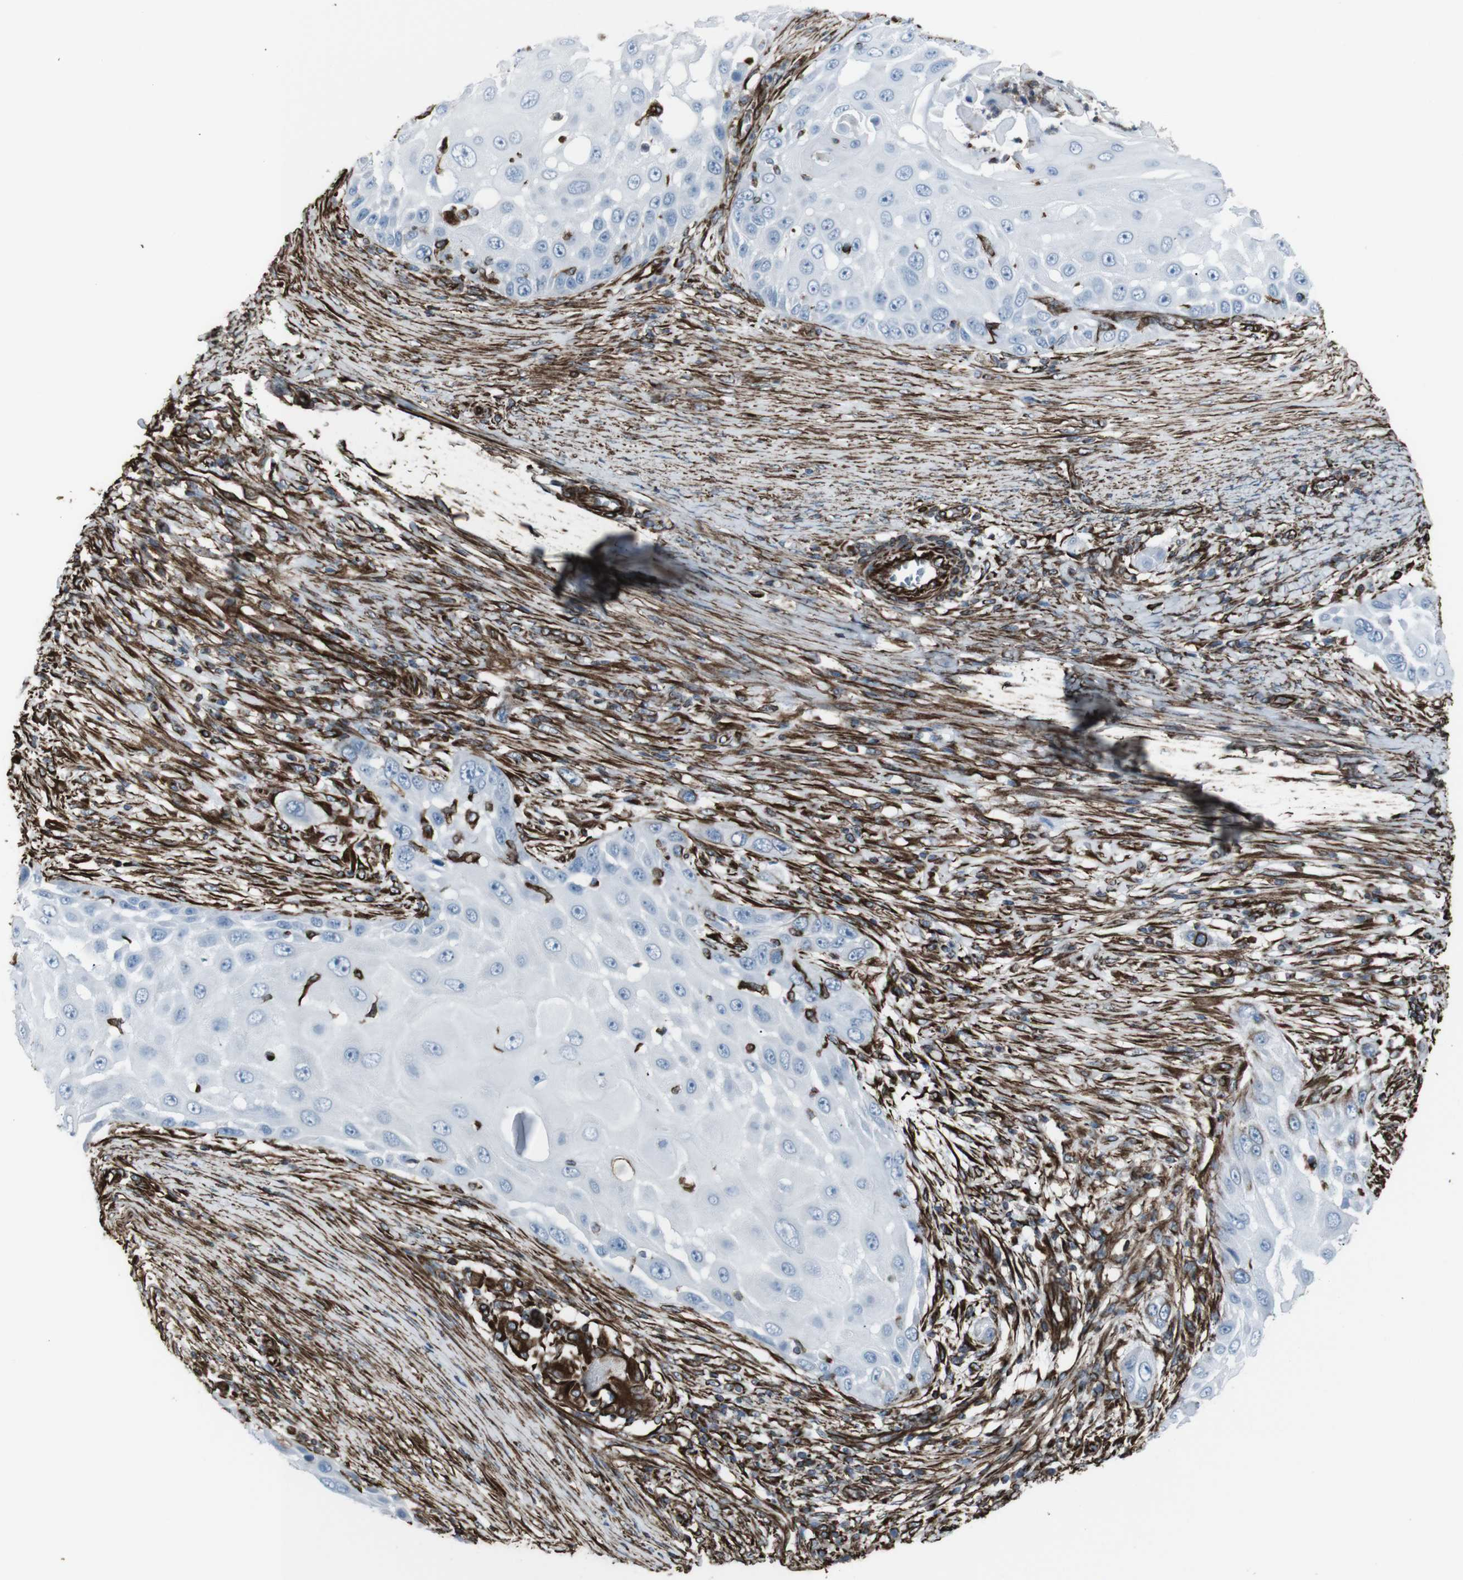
{"staining": {"intensity": "negative", "quantity": "none", "location": "none"}, "tissue": "skin cancer", "cell_type": "Tumor cells", "image_type": "cancer", "snomed": [{"axis": "morphology", "description": "Squamous cell carcinoma, NOS"}, {"axis": "topography", "description": "Skin"}], "caption": "Squamous cell carcinoma (skin) was stained to show a protein in brown. There is no significant expression in tumor cells. (Immunohistochemistry, brightfield microscopy, high magnification).", "gene": "ZDHHC6", "patient": {"sex": "female", "age": 44}}